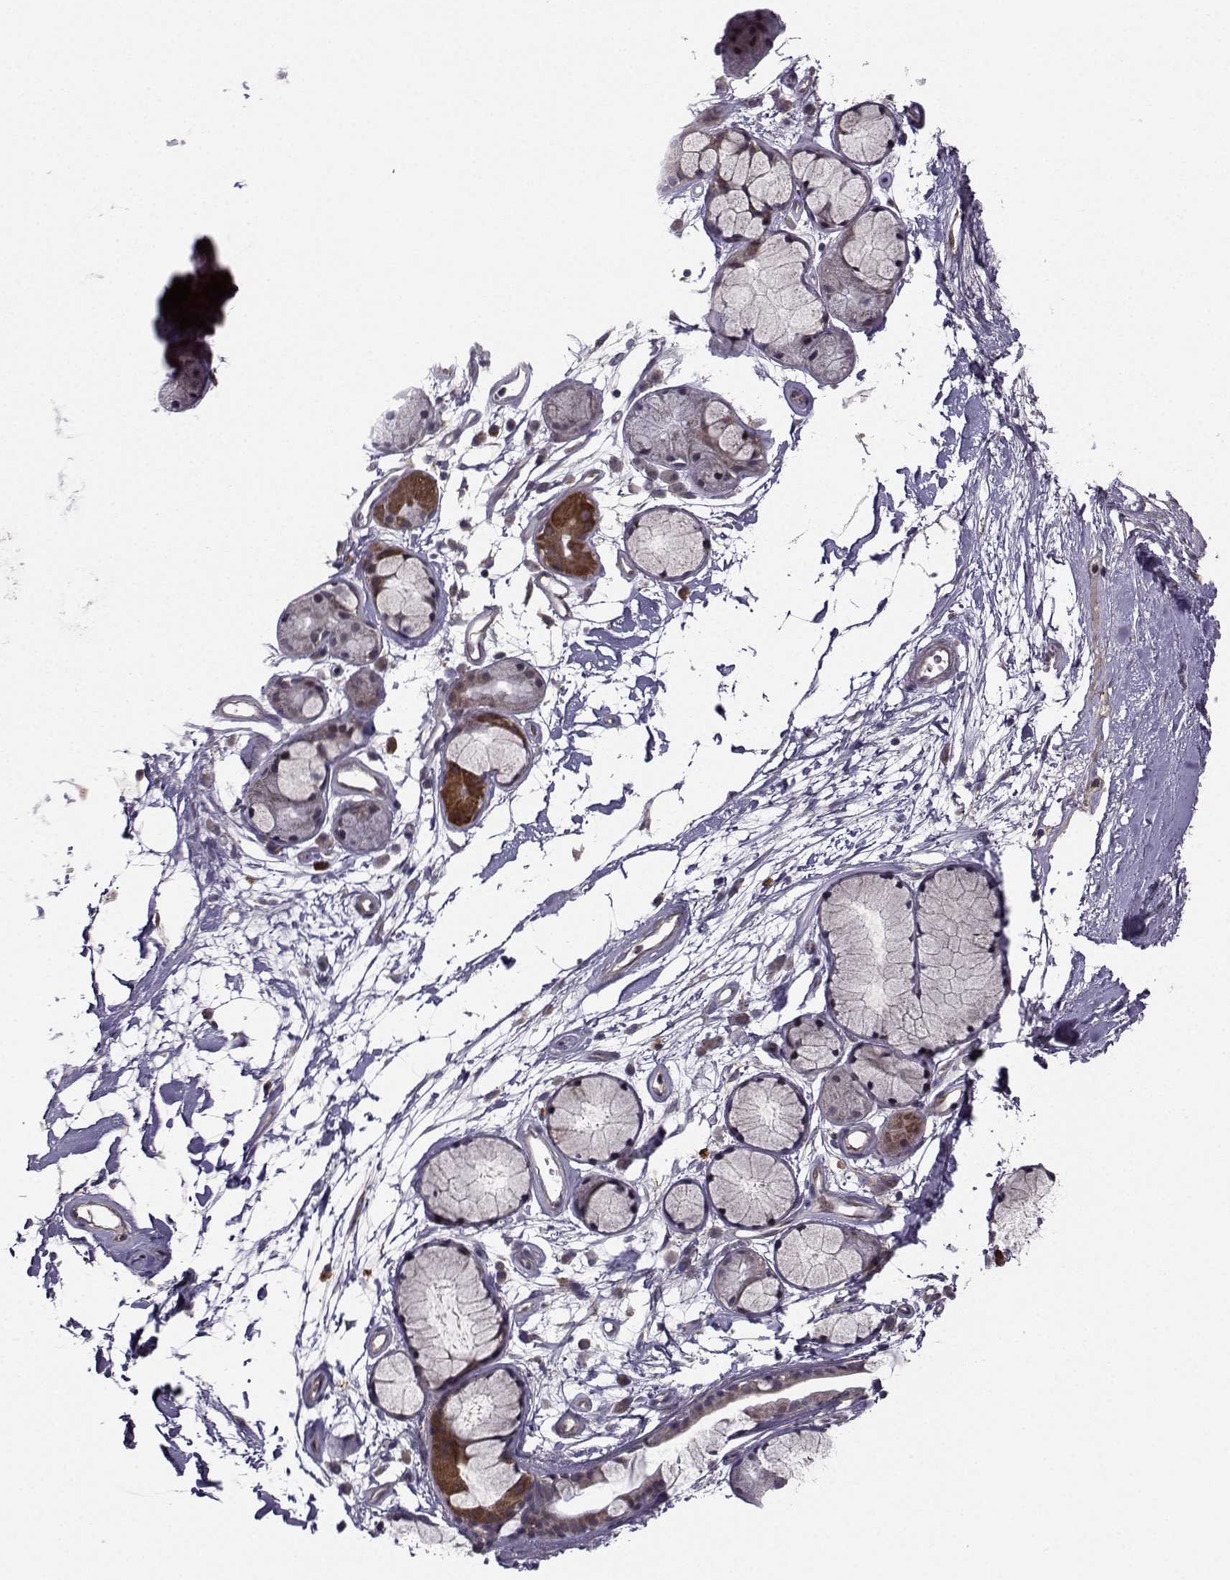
{"staining": {"intensity": "negative", "quantity": "none", "location": "none"}, "tissue": "soft tissue", "cell_type": "Fibroblasts", "image_type": "normal", "snomed": [{"axis": "morphology", "description": "Normal tissue, NOS"}, {"axis": "morphology", "description": "Squamous cell carcinoma, NOS"}, {"axis": "topography", "description": "Cartilage tissue"}, {"axis": "topography", "description": "Lung"}], "caption": "Immunohistochemistry (IHC) of unremarkable soft tissue reveals no expression in fibroblasts. (Brightfield microscopy of DAB IHC at high magnification).", "gene": "NECAB3", "patient": {"sex": "male", "age": 66}}